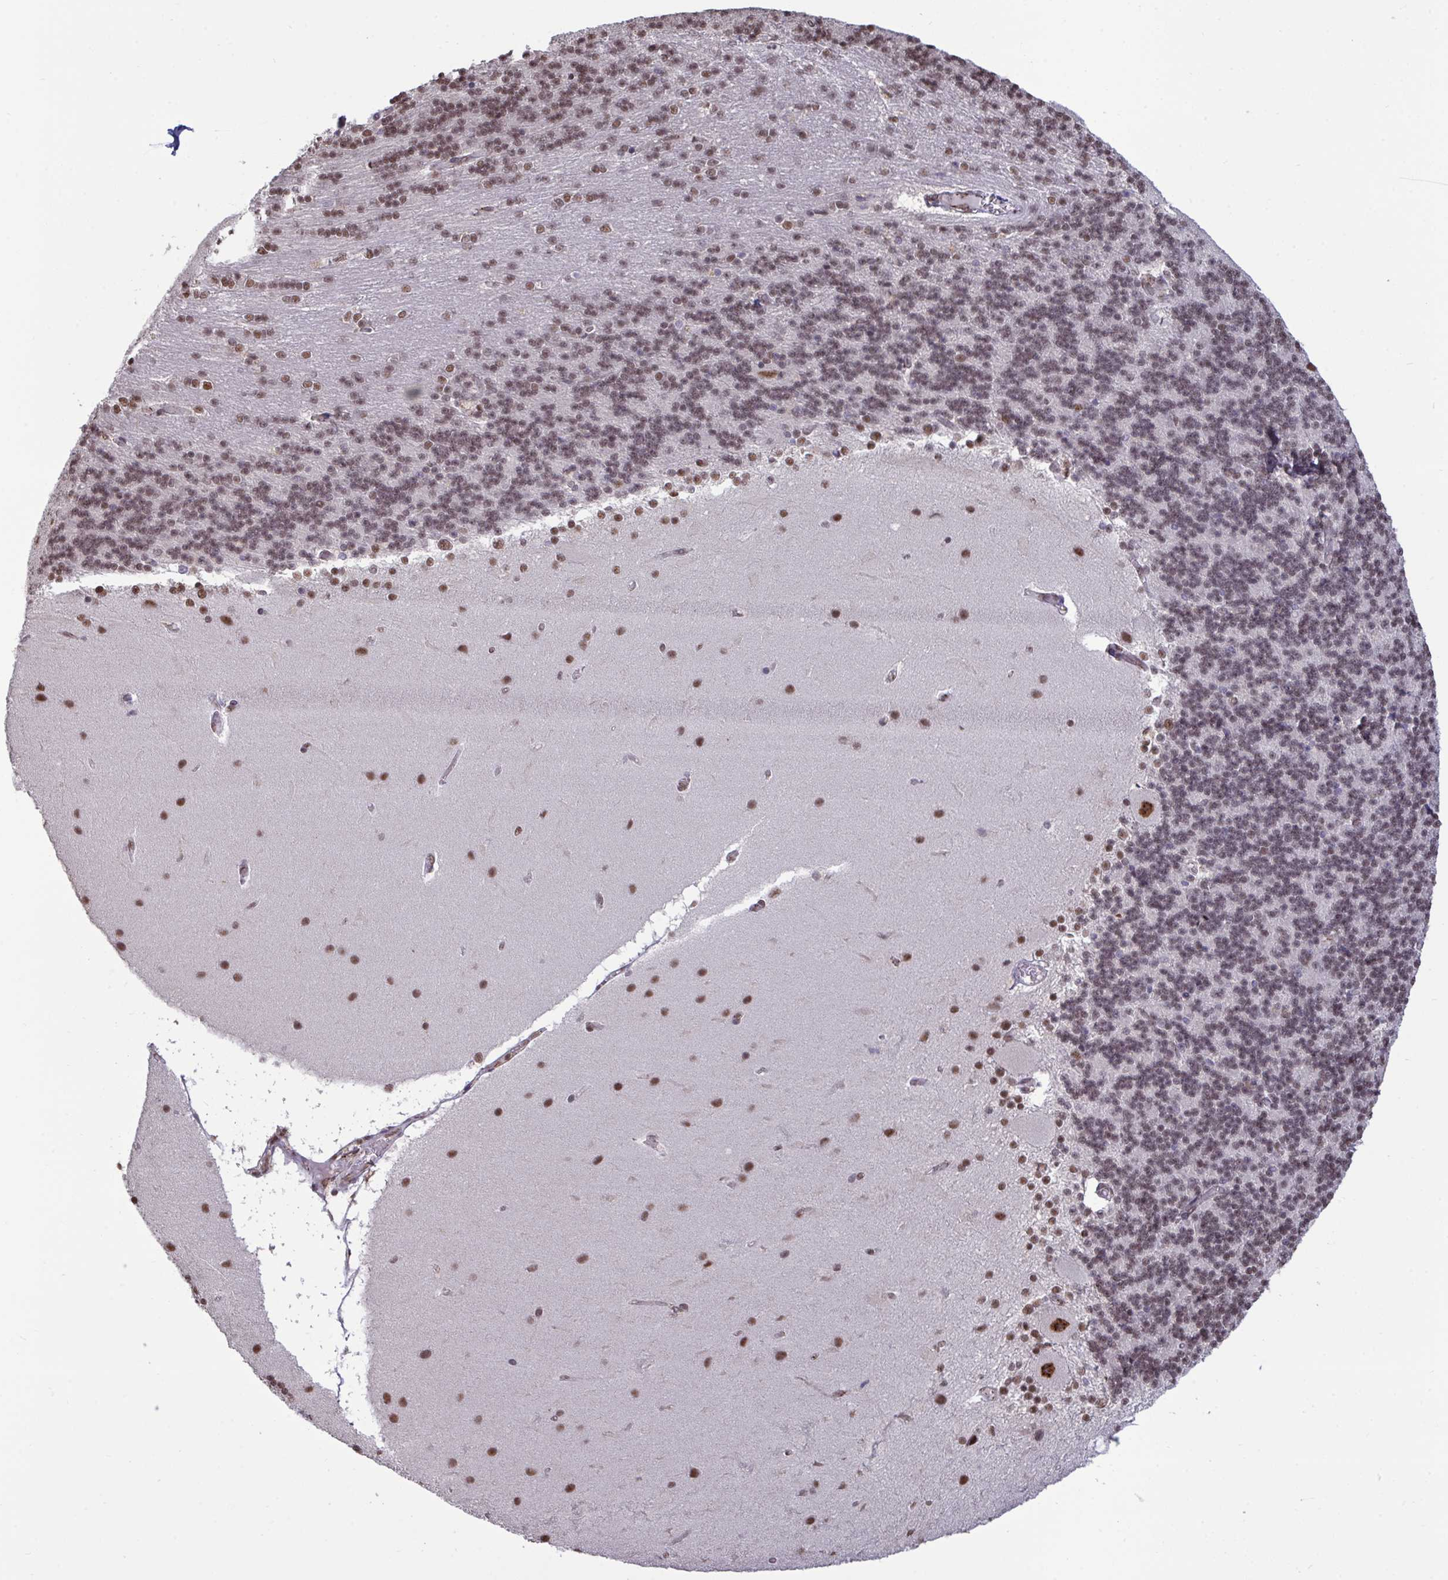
{"staining": {"intensity": "weak", "quantity": "25%-75%", "location": "nuclear"}, "tissue": "cerebellum", "cell_type": "Cells in granular layer", "image_type": "normal", "snomed": [{"axis": "morphology", "description": "Normal tissue, NOS"}, {"axis": "topography", "description": "Cerebellum"}], "caption": "Immunohistochemical staining of benign human cerebellum exhibits low levels of weak nuclear staining in approximately 25%-75% of cells in granular layer.", "gene": "PUF60", "patient": {"sex": "female", "age": 54}}